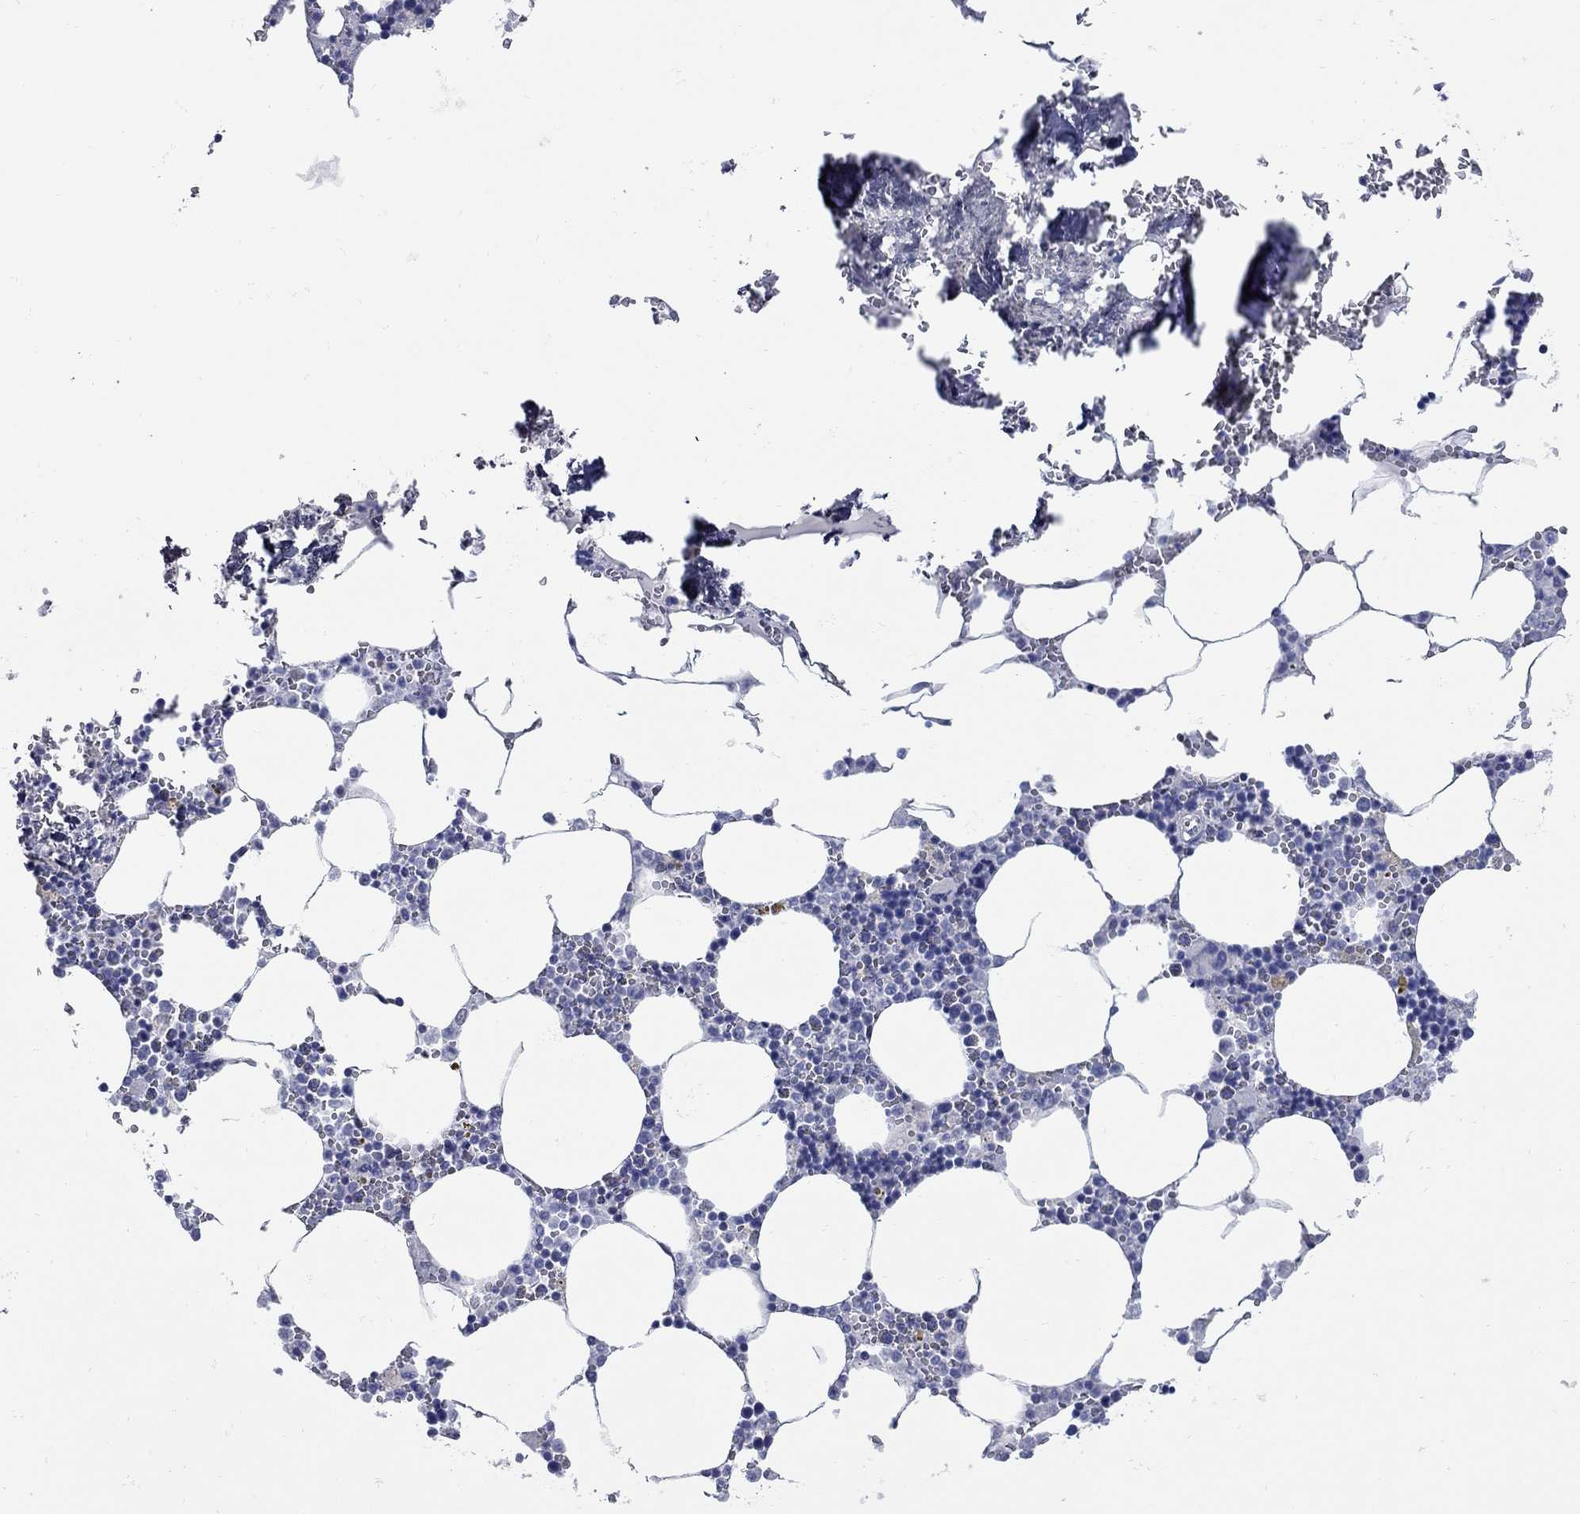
{"staining": {"intensity": "negative", "quantity": "none", "location": "none"}, "tissue": "bone marrow", "cell_type": "Hematopoietic cells", "image_type": "normal", "snomed": [{"axis": "morphology", "description": "Normal tissue, NOS"}, {"axis": "topography", "description": "Bone marrow"}], "caption": "The micrograph reveals no staining of hematopoietic cells in normal bone marrow. (Stains: DAB IHC with hematoxylin counter stain, Microscopy: brightfield microscopy at high magnification).", "gene": "PDZD3", "patient": {"sex": "male", "age": 54}}